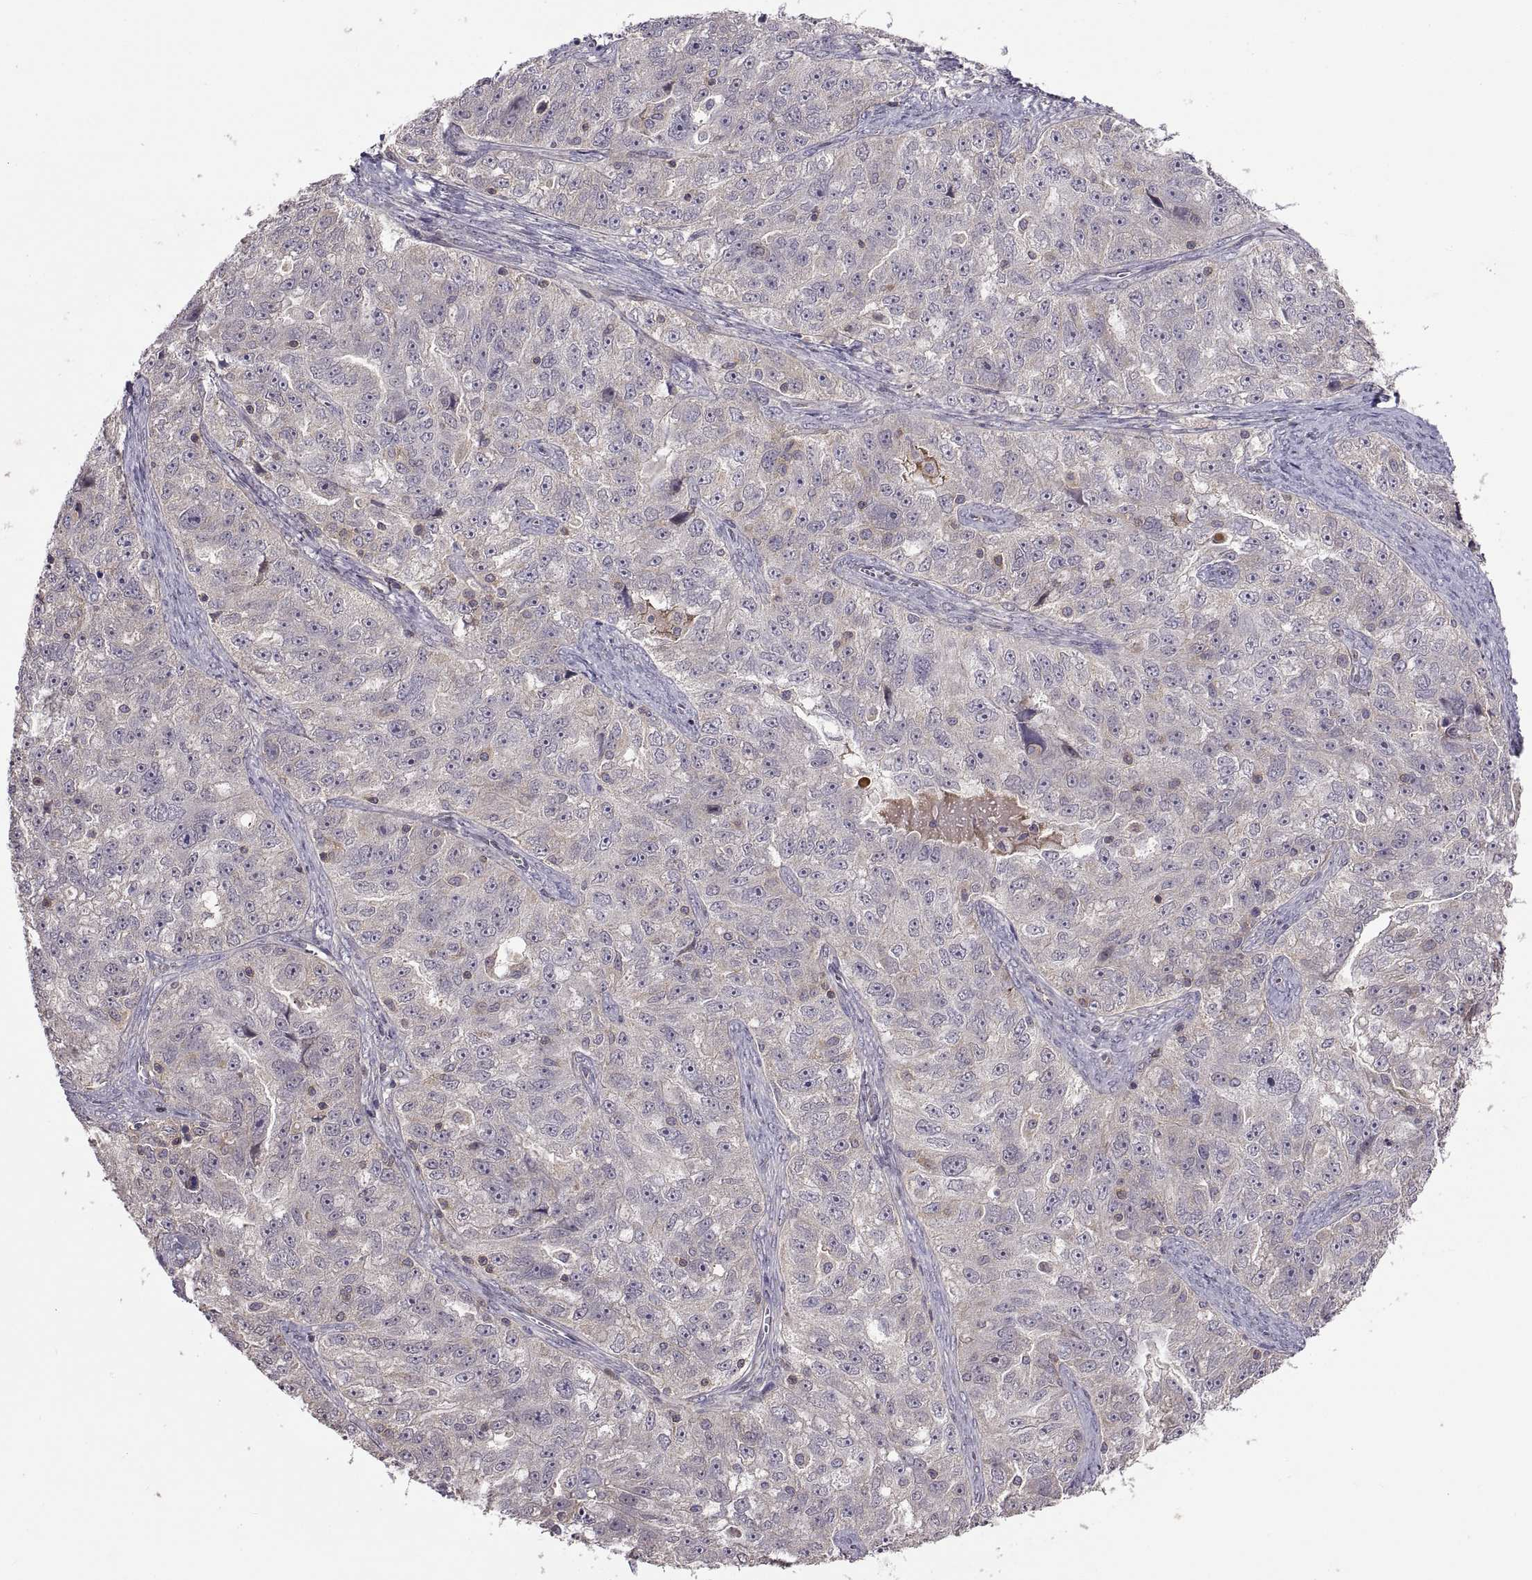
{"staining": {"intensity": "negative", "quantity": "none", "location": "none"}, "tissue": "ovarian cancer", "cell_type": "Tumor cells", "image_type": "cancer", "snomed": [{"axis": "morphology", "description": "Cystadenocarcinoma, serous, NOS"}, {"axis": "topography", "description": "Ovary"}], "caption": "The immunohistochemistry photomicrograph has no significant expression in tumor cells of ovarian cancer (serous cystadenocarcinoma) tissue. (DAB immunohistochemistry (IHC) visualized using brightfield microscopy, high magnification).", "gene": "NMNAT2", "patient": {"sex": "female", "age": 51}}